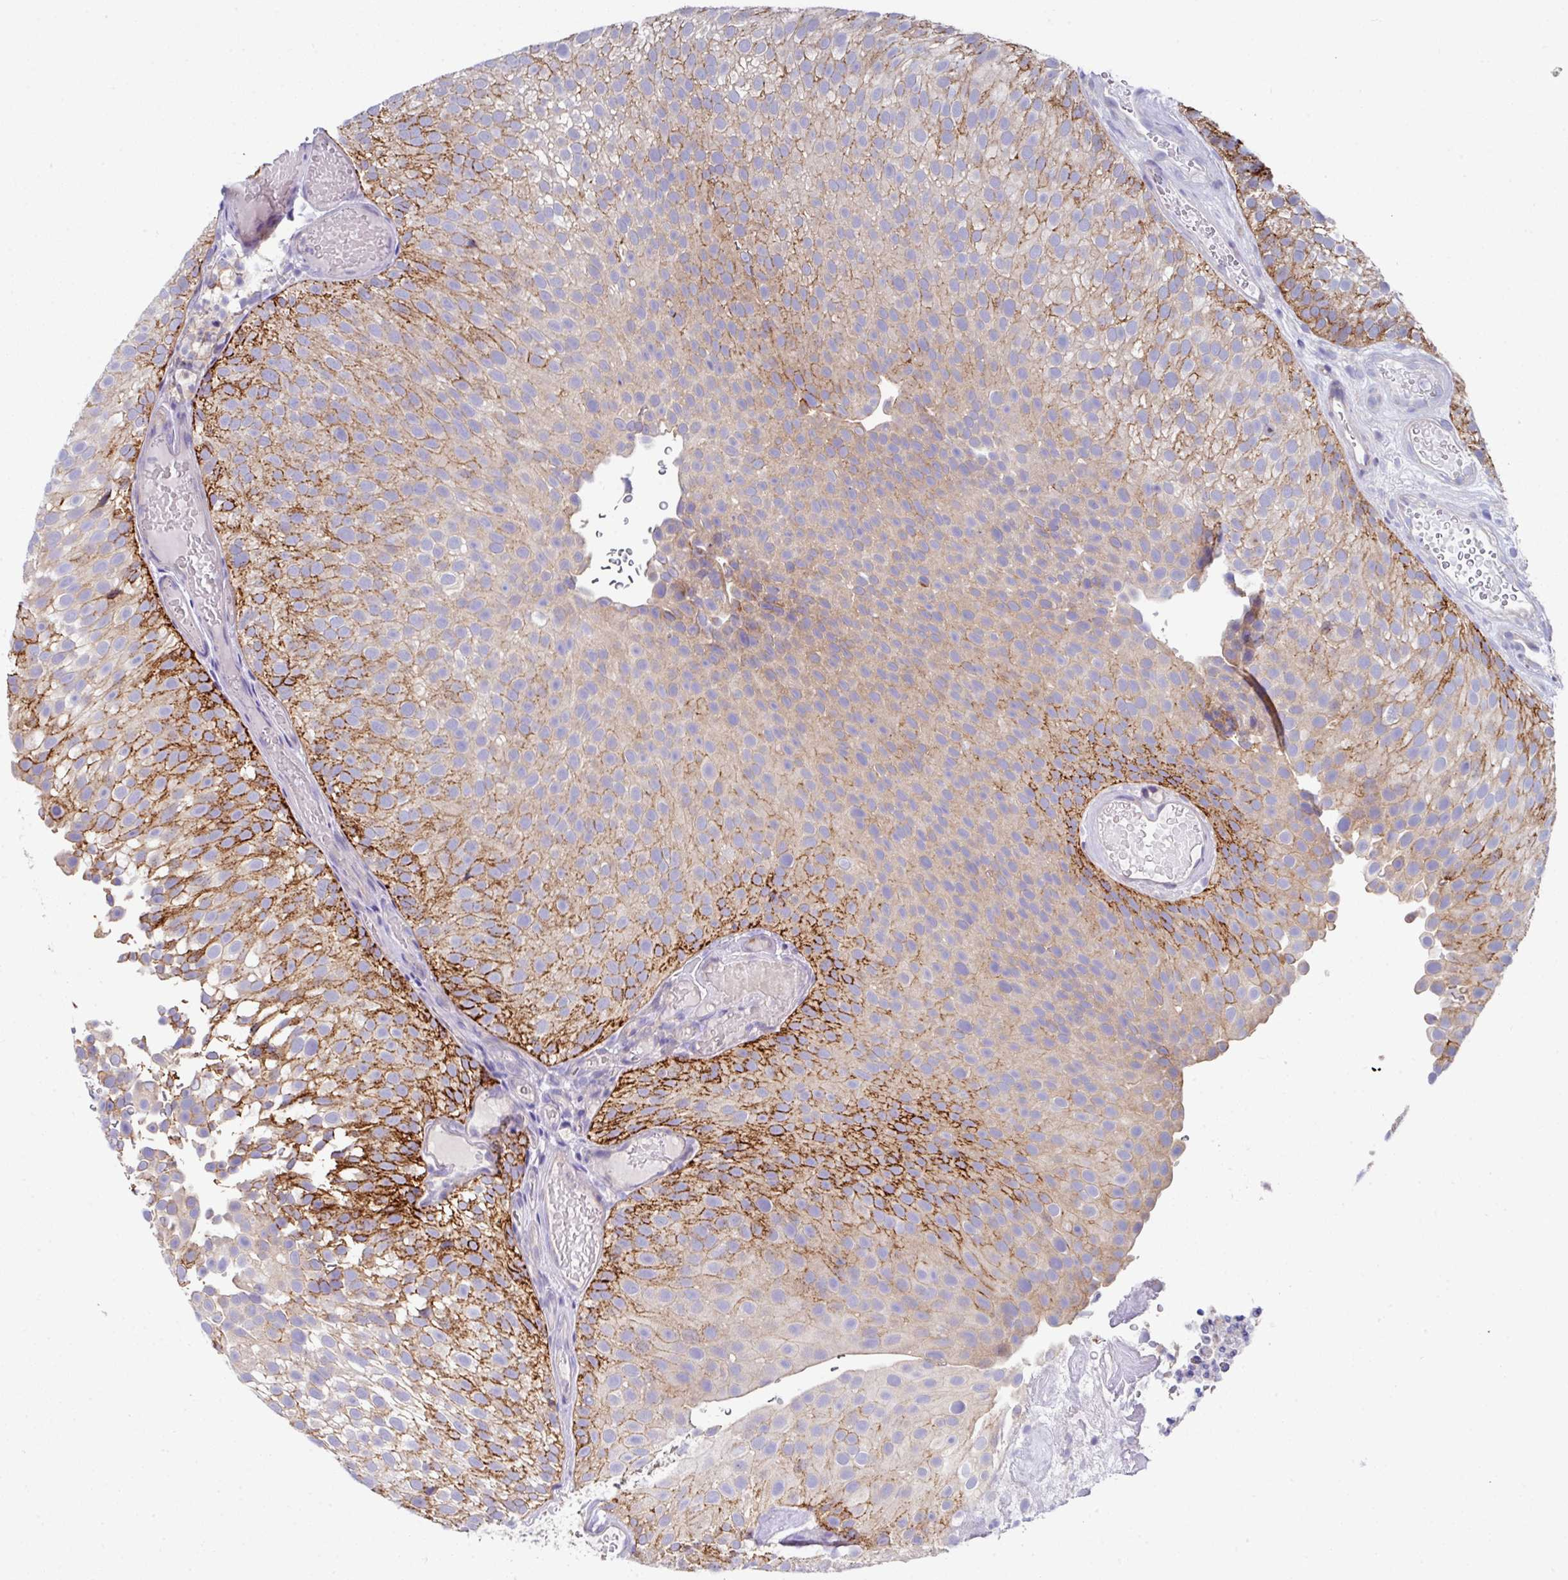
{"staining": {"intensity": "strong", "quantity": "<25%", "location": "cytoplasmic/membranous"}, "tissue": "urothelial cancer", "cell_type": "Tumor cells", "image_type": "cancer", "snomed": [{"axis": "morphology", "description": "Urothelial carcinoma, Low grade"}, {"axis": "topography", "description": "Urinary bladder"}], "caption": "Low-grade urothelial carcinoma stained with immunohistochemistry exhibits strong cytoplasmic/membranous staining in approximately <25% of tumor cells.", "gene": "CLDN1", "patient": {"sex": "male", "age": 78}}